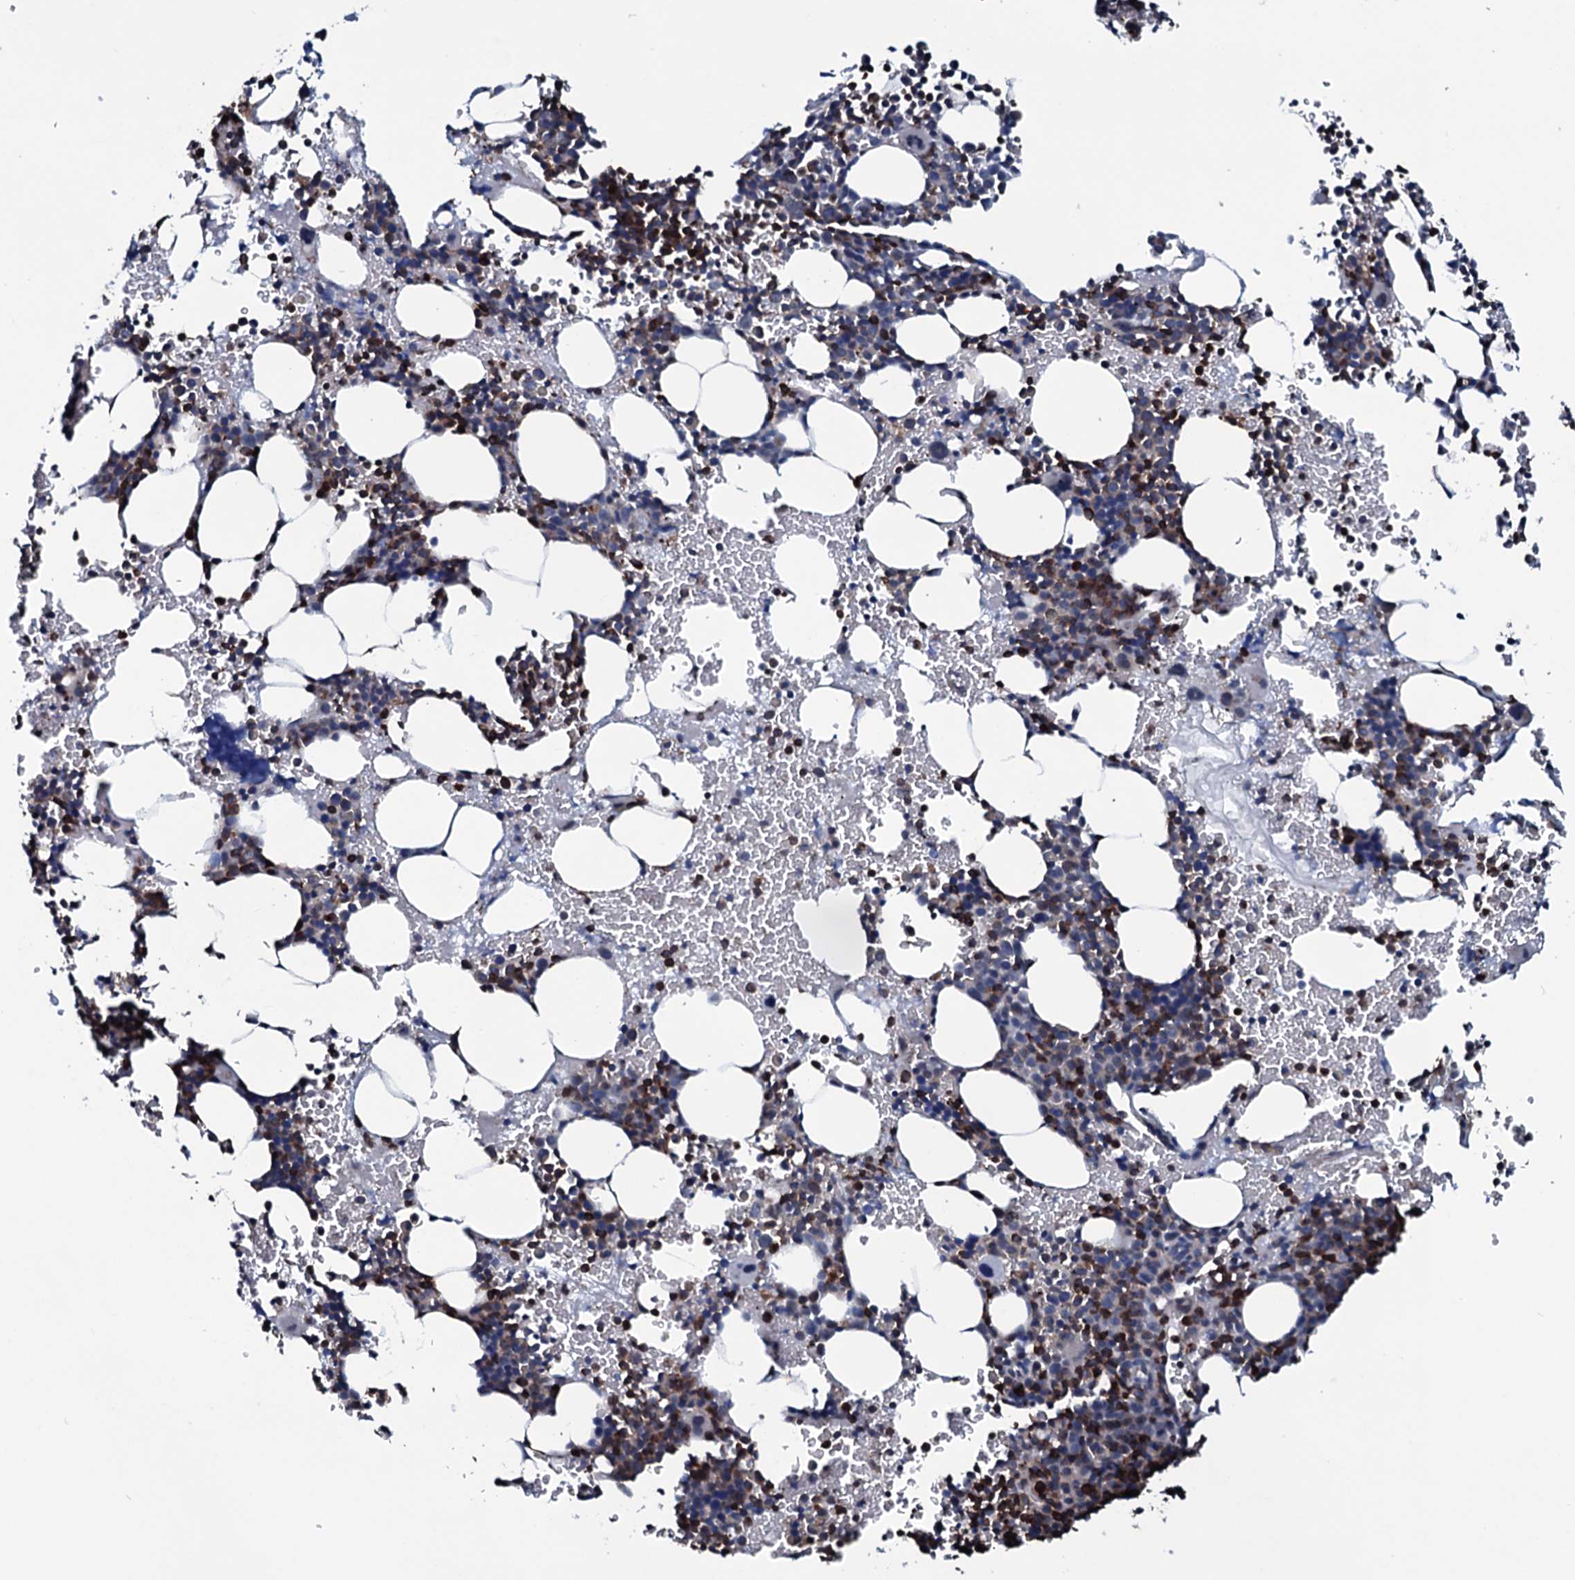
{"staining": {"intensity": "strong", "quantity": "<25%", "location": "cytoplasmic/membranous"}, "tissue": "bone marrow", "cell_type": "Hematopoietic cells", "image_type": "normal", "snomed": [{"axis": "morphology", "description": "Normal tissue, NOS"}, {"axis": "topography", "description": "Bone marrow"}], "caption": "DAB (3,3'-diaminobenzidine) immunohistochemical staining of unremarkable bone marrow displays strong cytoplasmic/membranous protein positivity in about <25% of hematopoietic cells. The staining is performed using DAB brown chromogen to label protein expression. The nuclei are counter-stained blue using hematoxylin.", "gene": "OGFOD2", "patient": {"sex": "male", "age": 41}}